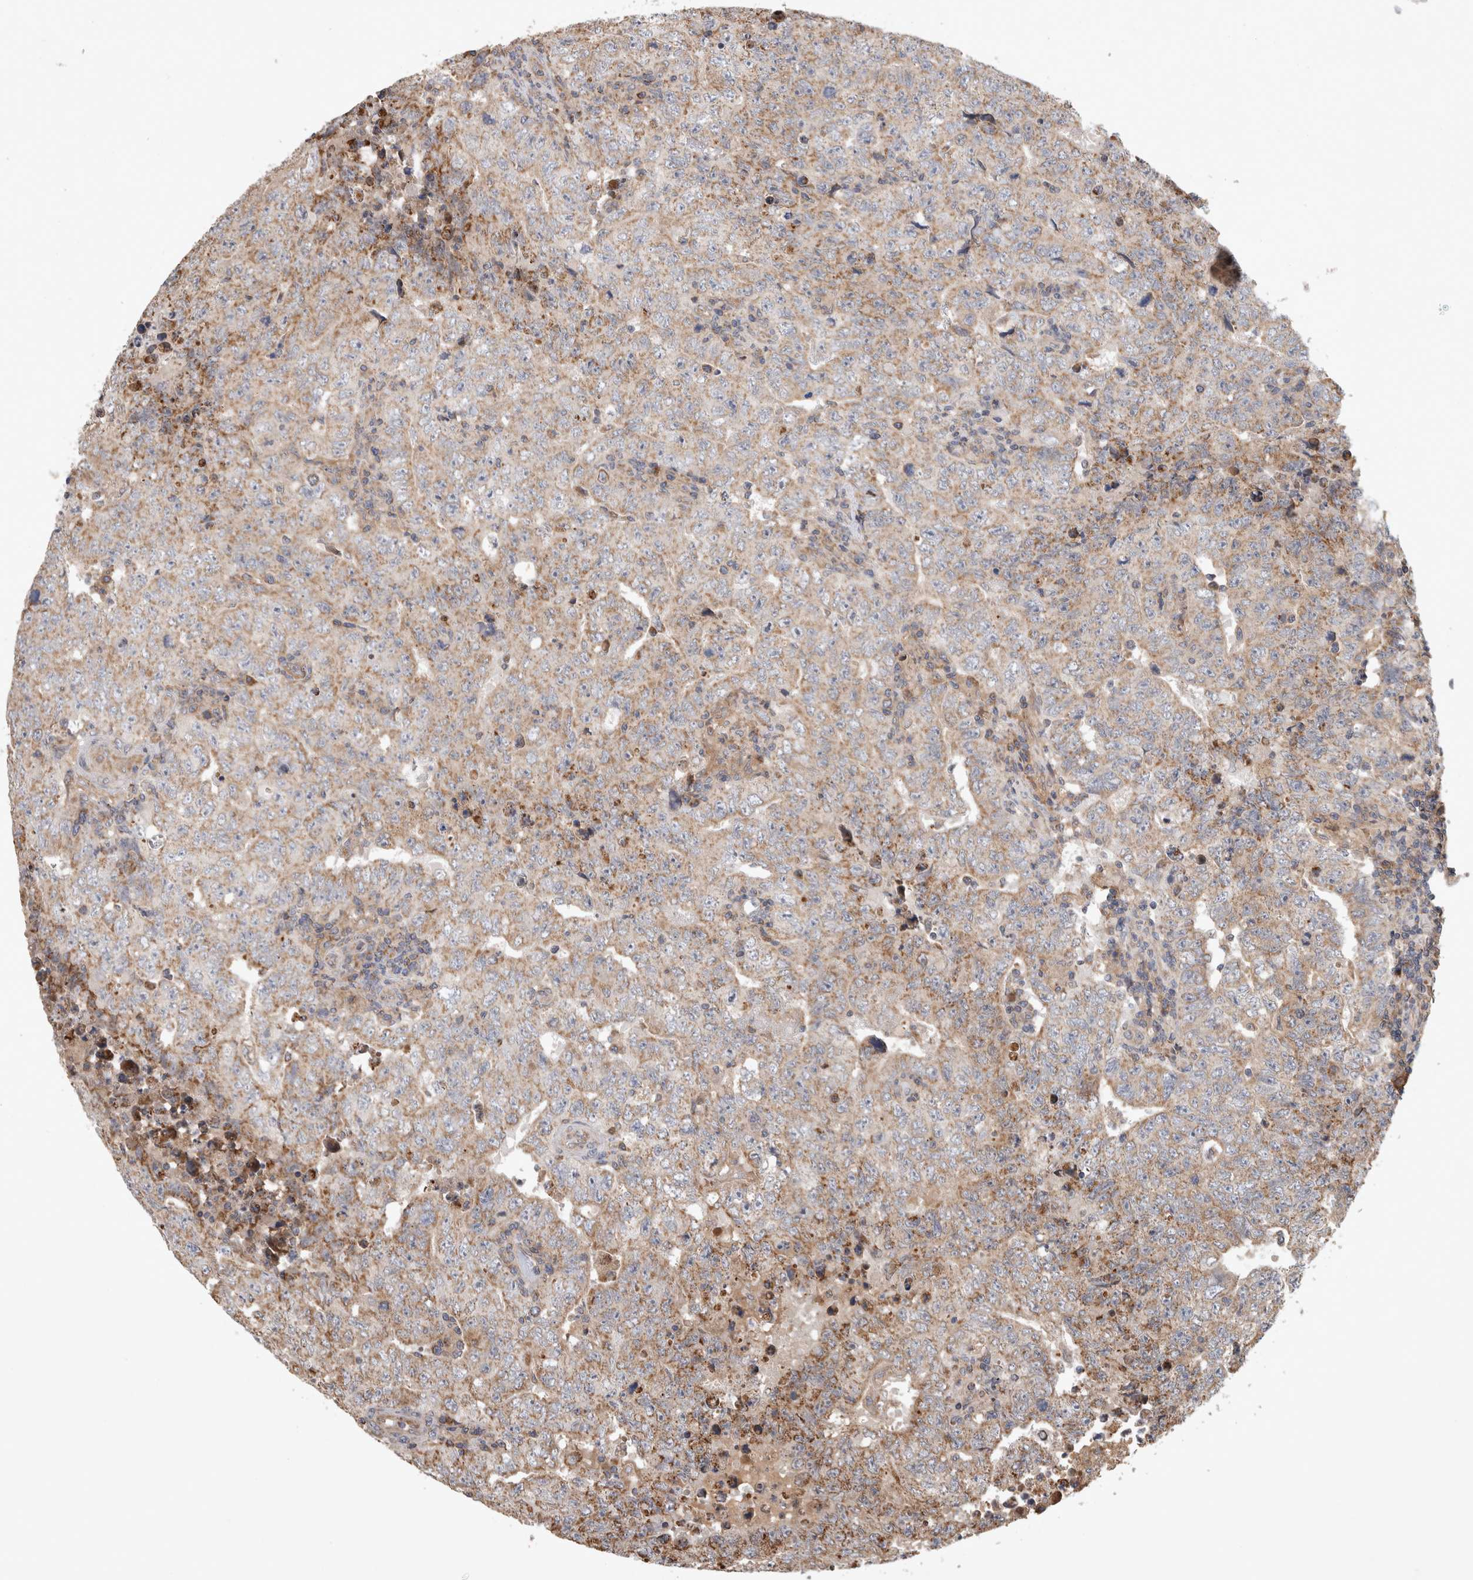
{"staining": {"intensity": "weak", "quantity": "25%-75%", "location": "cytoplasmic/membranous"}, "tissue": "testis cancer", "cell_type": "Tumor cells", "image_type": "cancer", "snomed": [{"axis": "morphology", "description": "Carcinoma, Embryonal, NOS"}, {"axis": "topography", "description": "Testis"}], "caption": "Embryonal carcinoma (testis) stained with a protein marker displays weak staining in tumor cells.", "gene": "SERAC1", "patient": {"sex": "male", "age": 26}}